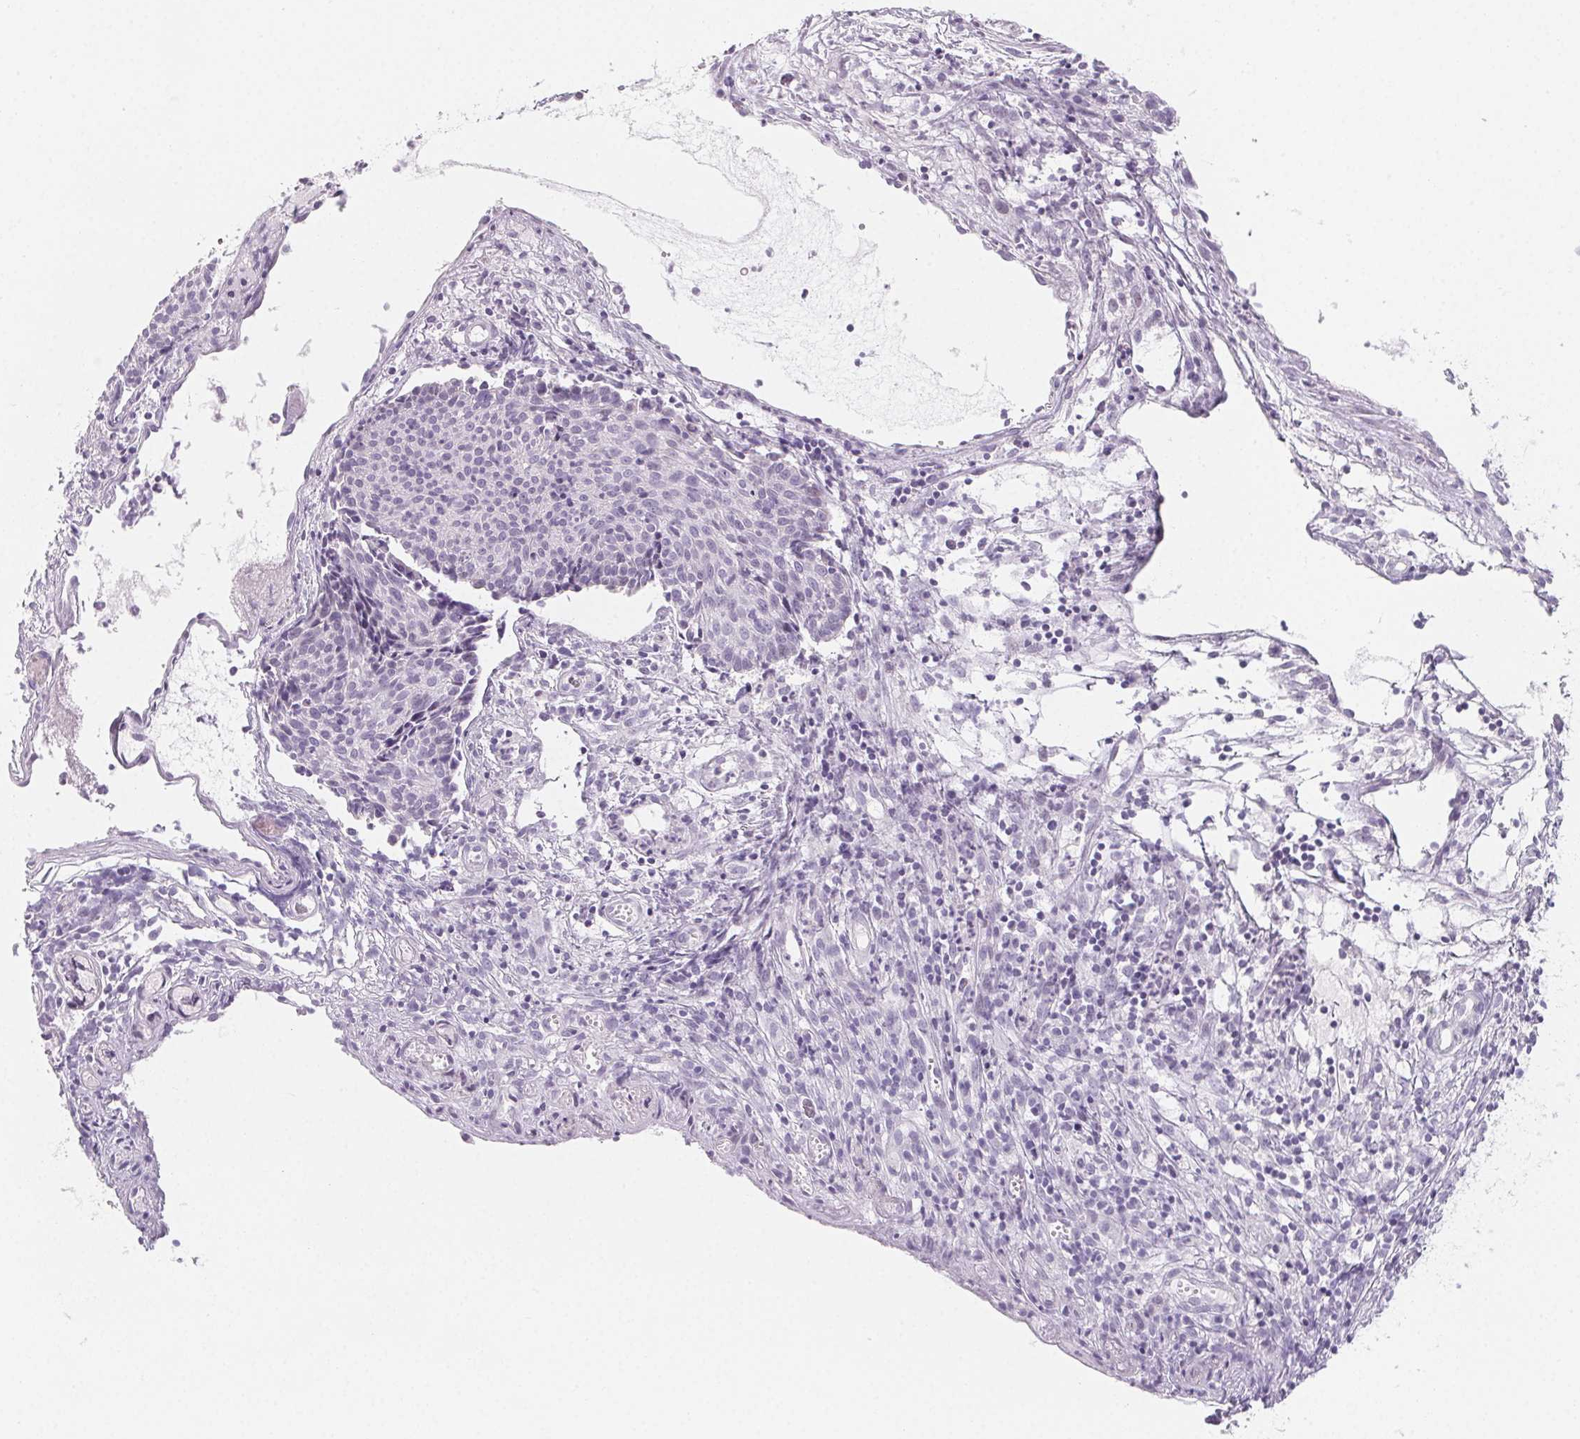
{"staining": {"intensity": "negative", "quantity": "none", "location": "none"}, "tissue": "cervical cancer", "cell_type": "Tumor cells", "image_type": "cancer", "snomed": [{"axis": "morphology", "description": "Squamous cell carcinoma, NOS"}, {"axis": "topography", "description": "Cervix"}], "caption": "There is no significant expression in tumor cells of cervical squamous cell carcinoma.", "gene": "SH3GL2", "patient": {"sex": "female", "age": 30}}